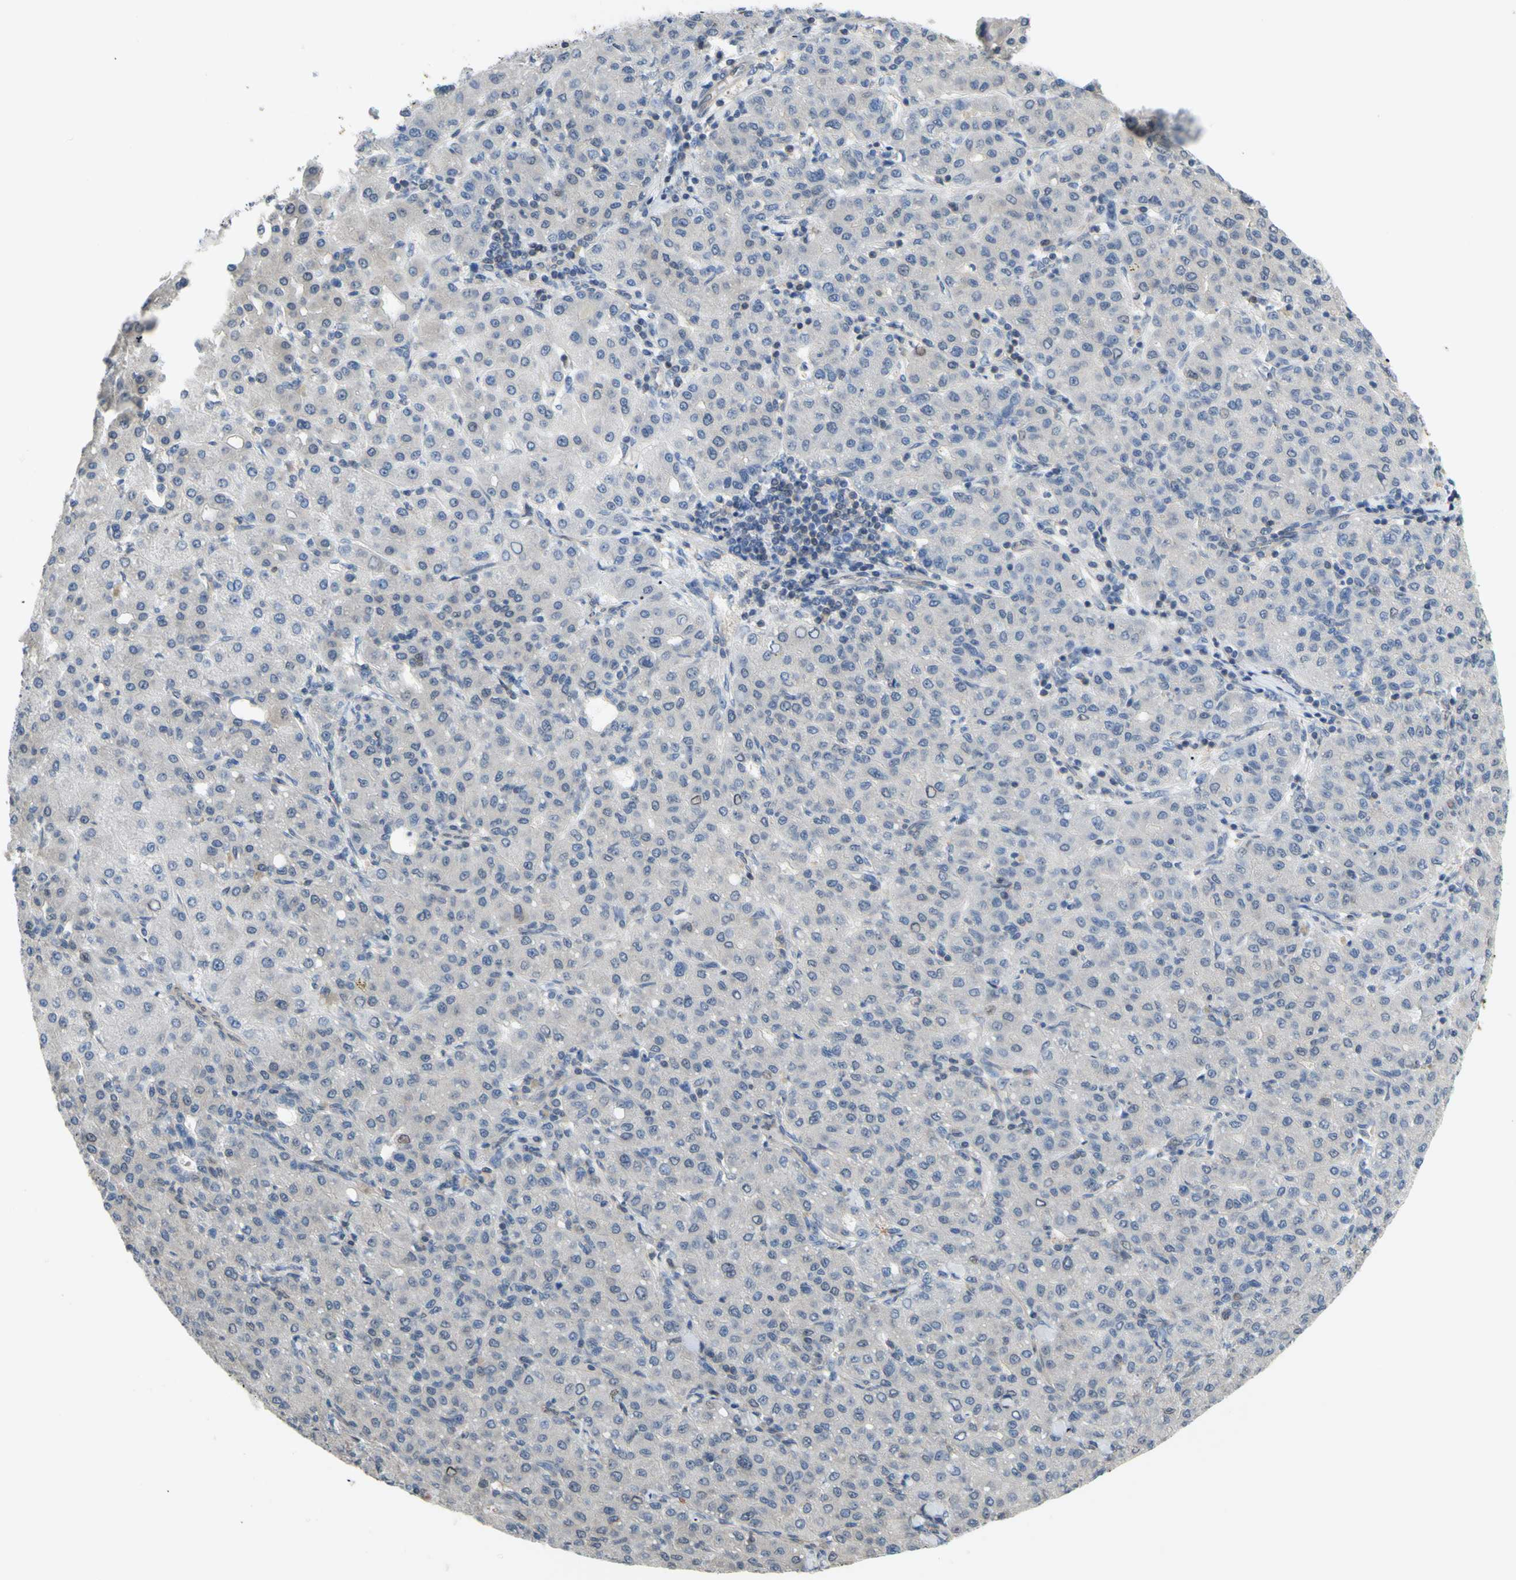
{"staining": {"intensity": "negative", "quantity": "none", "location": "none"}, "tissue": "liver cancer", "cell_type": "Tumor cells", "image_type": "cancer", "snomed": [{"axis": "morphology", "description": "Carcinoma, Hepatocellular, NOS"}, {"axis": "topography", "description": "Liver"}], "caption": "Immunohistochemistry (IHC) micrograph of neoplastic tissue: human liver cancer (hepatocellular carcinoma) stained with DAB reveals no significant protein staining in tumor cells.", "gene": "UPK3B", "patient": {"sex": "male", "age": 65}}